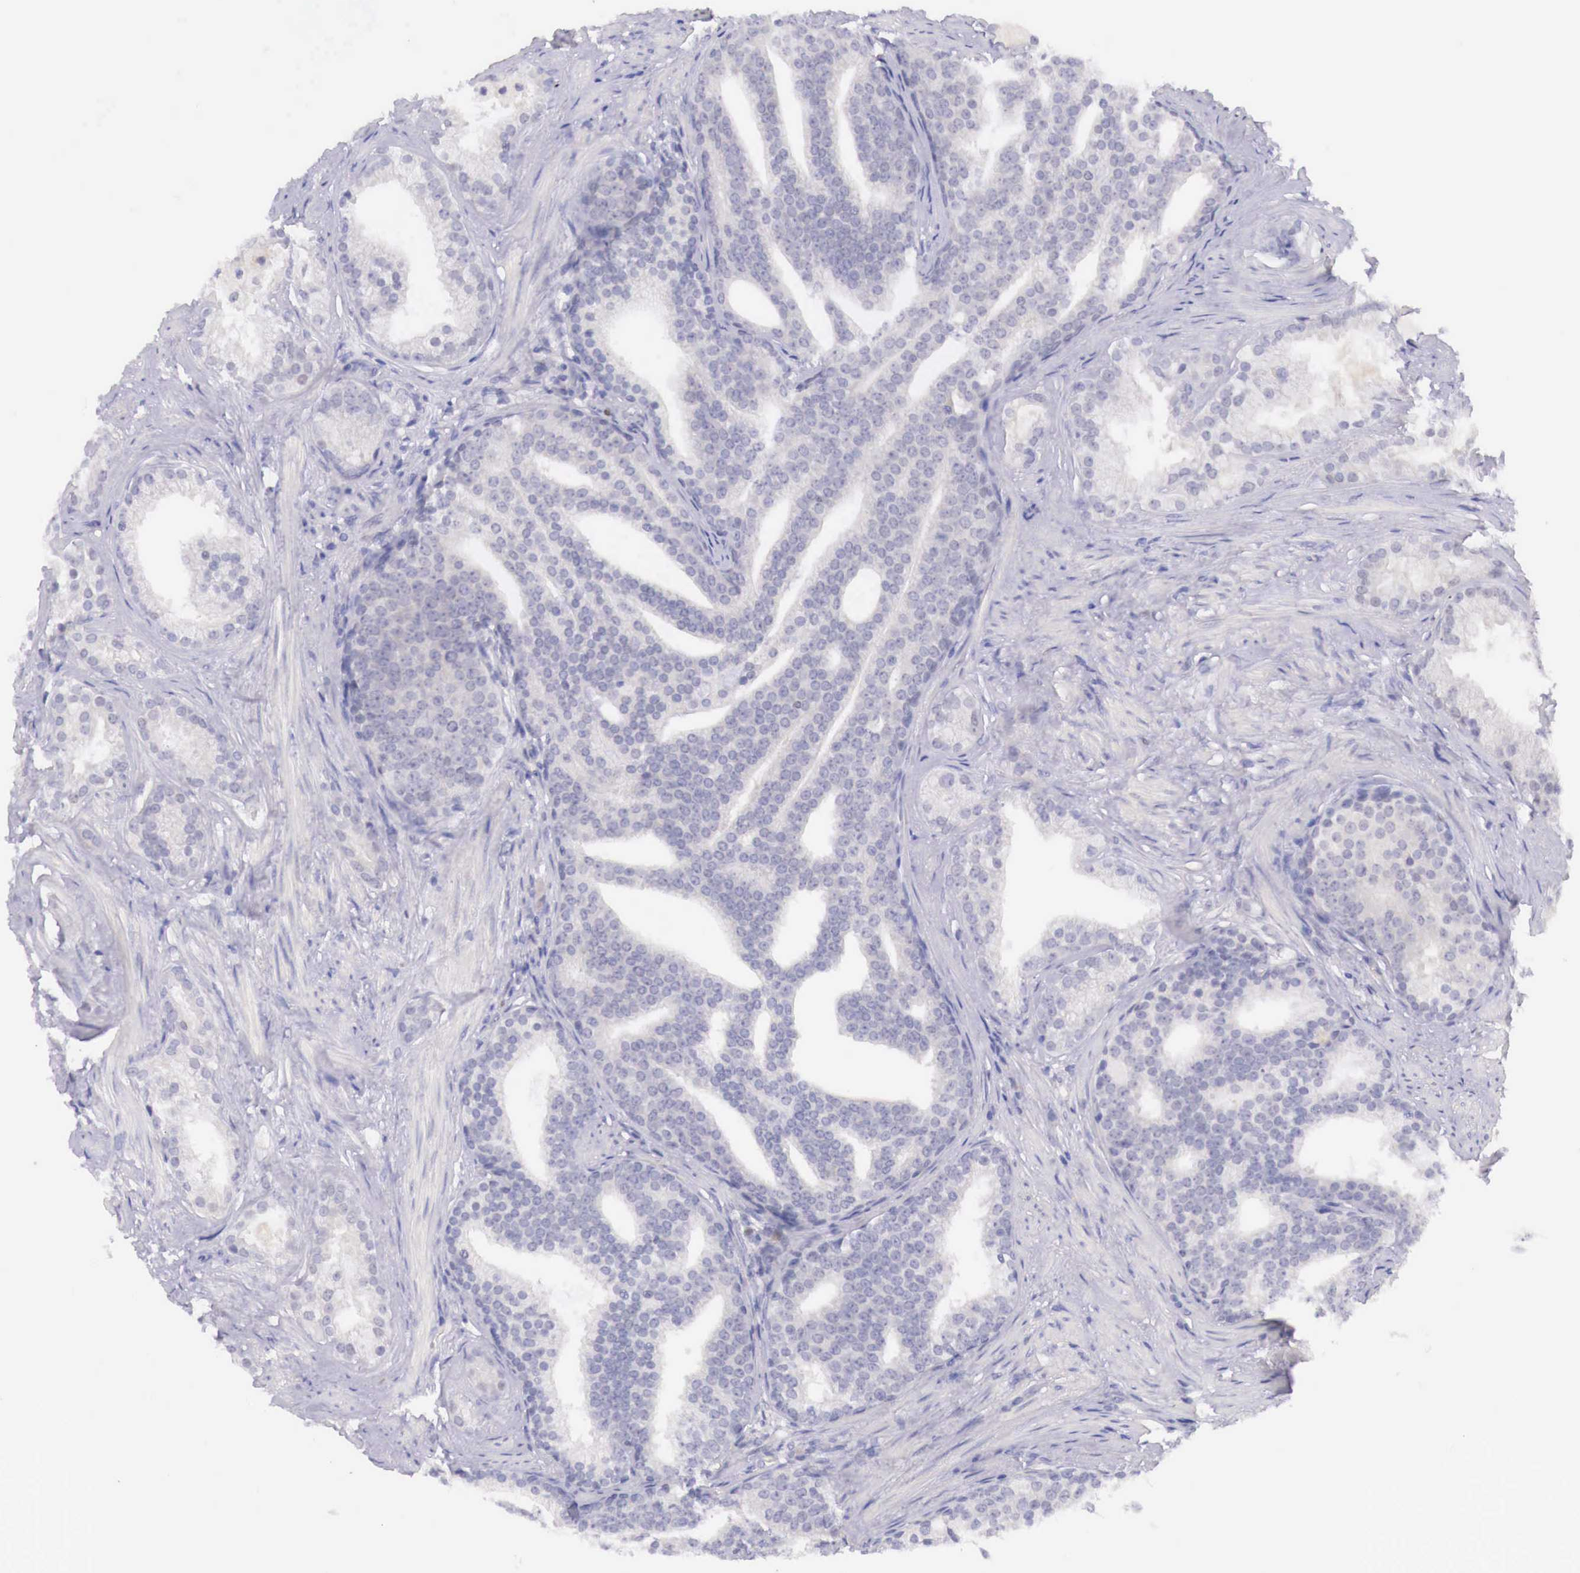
{"staining": {"intensity": "negative", "quantity": "none", "location": "none"}, "tissue": "prostate cancer", "cell_type": "Tumor cells", "image_type": "cancer", "snomed": [{"axis": "morphology", "description": "Adenocarcinoma, Low grade"}, {"axis": "topography", "description": "Prostate"}], "caption": "Tumor cells show no significant protein positivity in prostate cancer (low-grade adenocarcinoma).", "gene": "BCL6", "patient": {"sex": "male", "age": 71}}